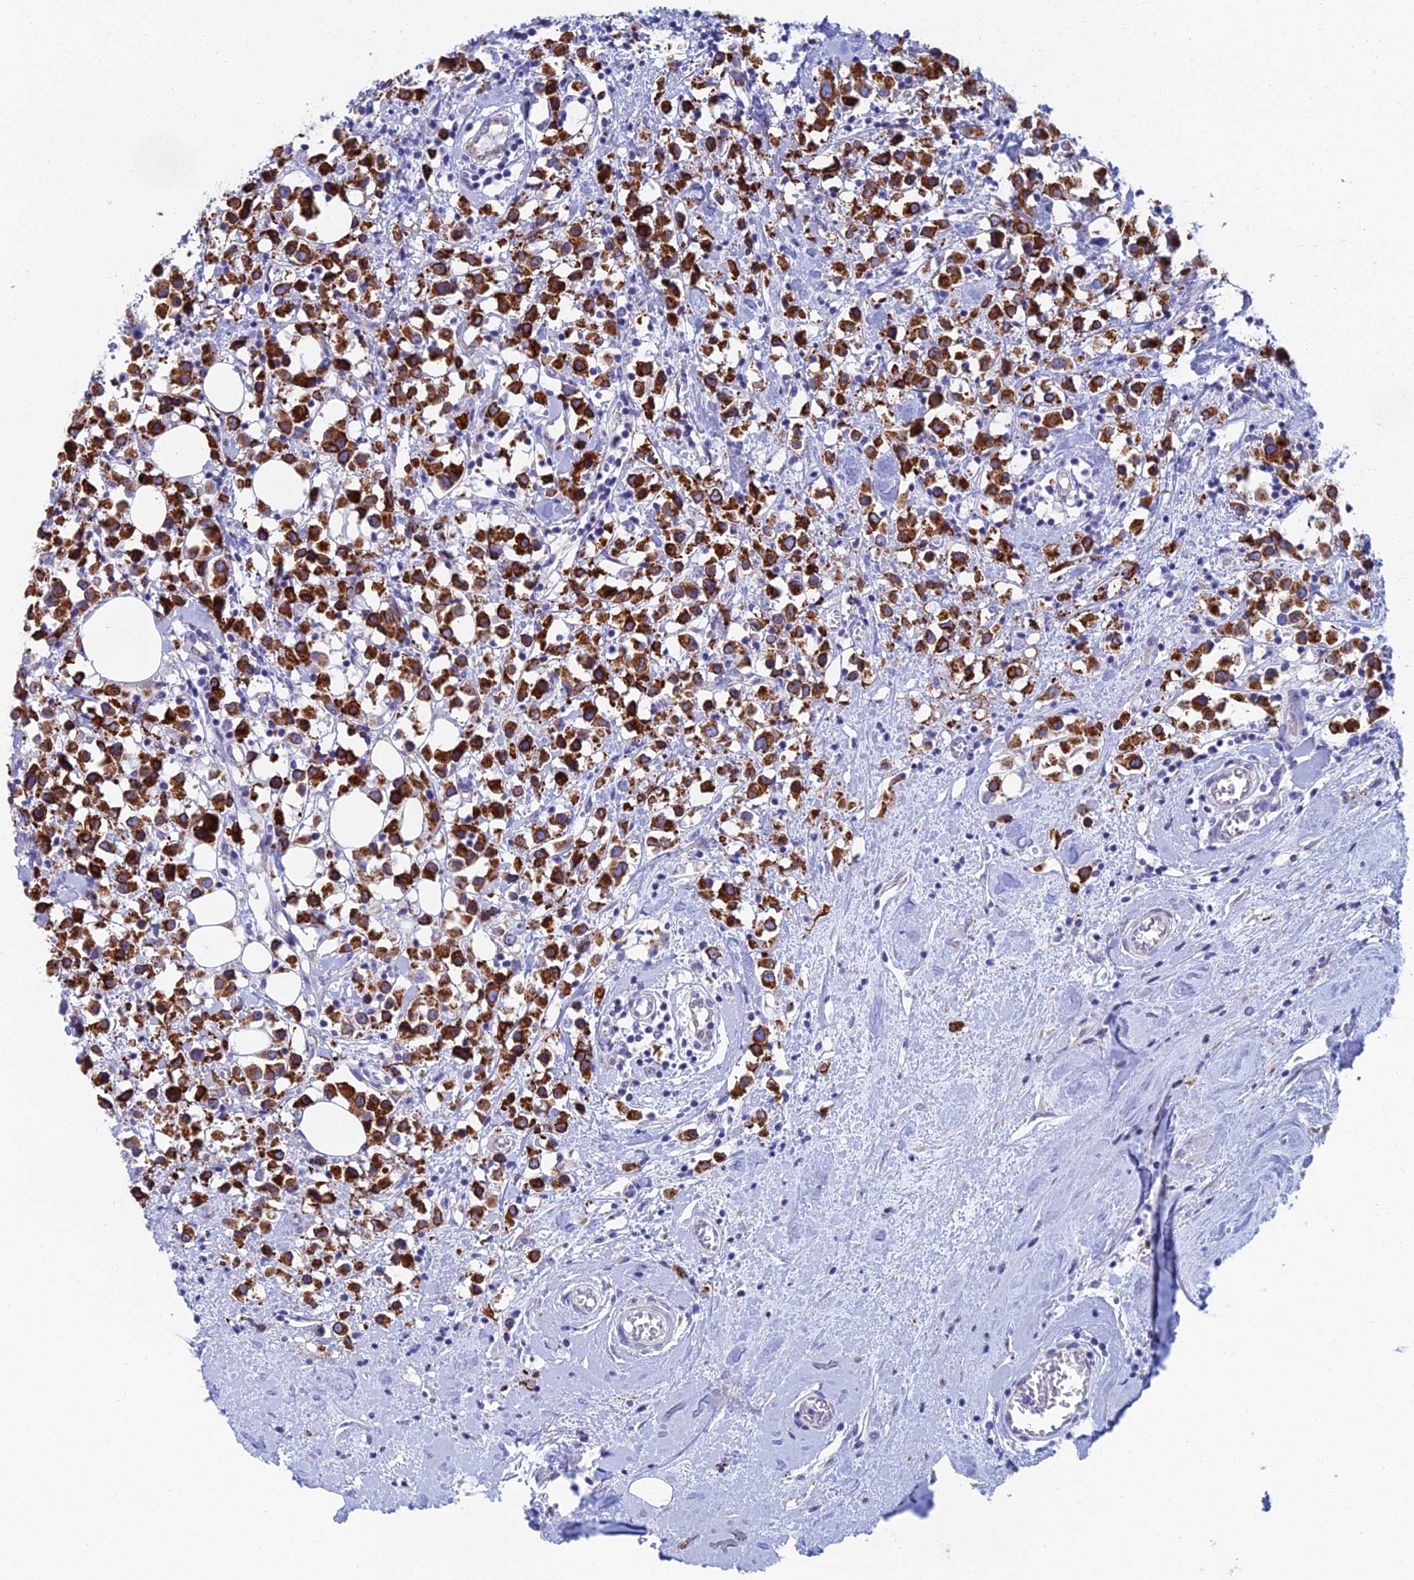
{"staining": {"intensity": "strong", "quantity": ">75%", "location": "cytoplasmic/membranous"}, "tissue": "breast cancer", "cell_type": "Tumor cells", "image_type": "cancer", "snomed": [{"axis": "morphology", "description": "Duct carcinoma"}, {"axis": "topography", "description": "Breast"}], "caption": "Breast intraductal carcinoma stained for a protein (brown) demonstrates strong cytoplasmic/membranous positive positivity in approximately >75% of tumor cells.", "gene": "CFAP210", "patient": {"sex": "female", "age": 61}}